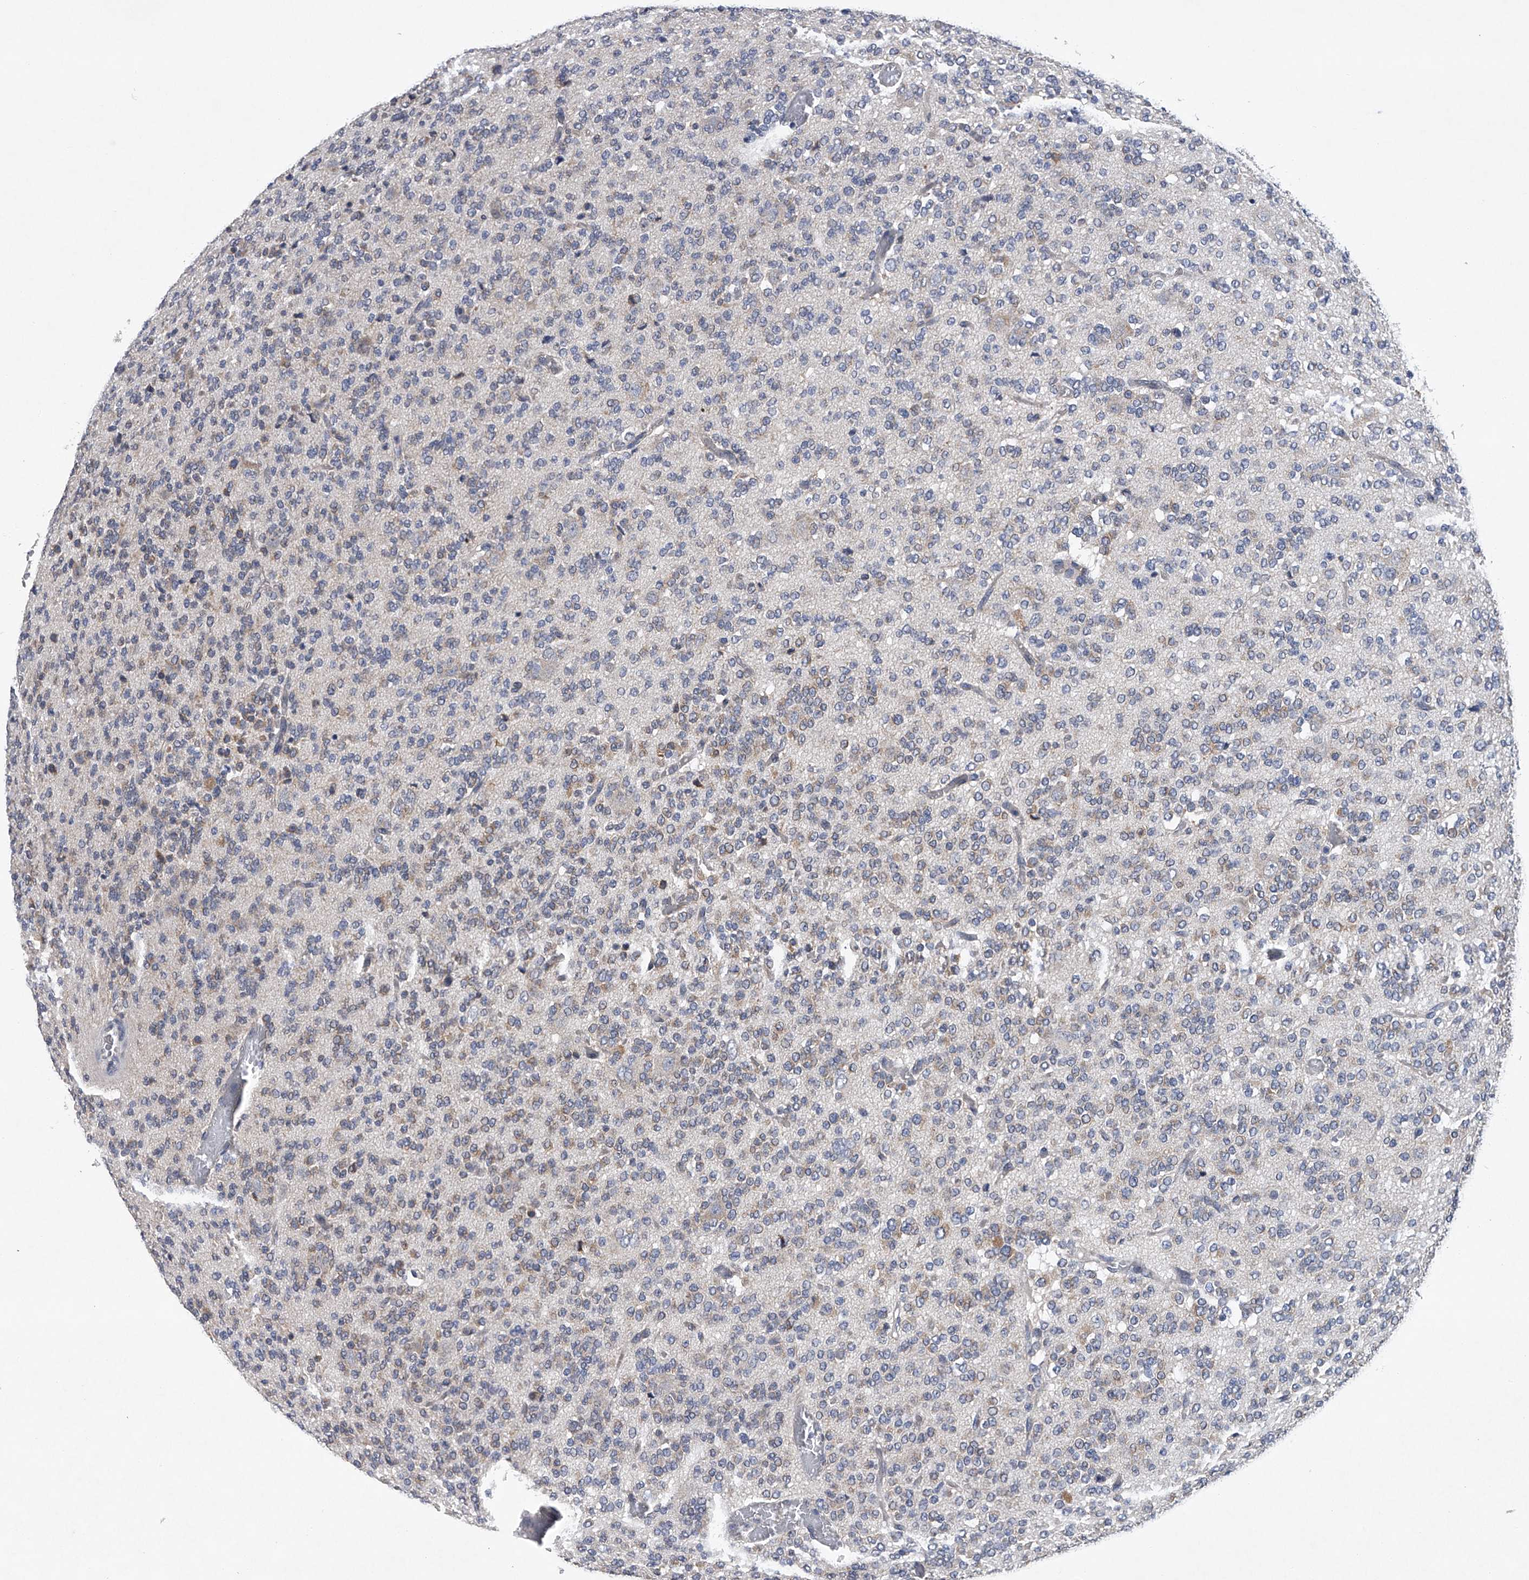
{"staining": {"intensity": "weak", "quantity": "<25%", "location": "cytoplasmic/membranous"}, "tissue": "glioma", "cell_type": "Tumor cells", "image_type": "cancer", "snomed": [{"axis": "morphology", "description": "Glioma, malignant, Low grade"}, {"axis": "topography", "description": "Brain"}], "caption": "A high-resolution histopathology image shows immunohistochemistry (IHC) staining of malignant glioma (low-grade), which displays no significant expression in tumor cells.", "gene": "RNF5", "patient": {"sex": "male", "age": 38}}